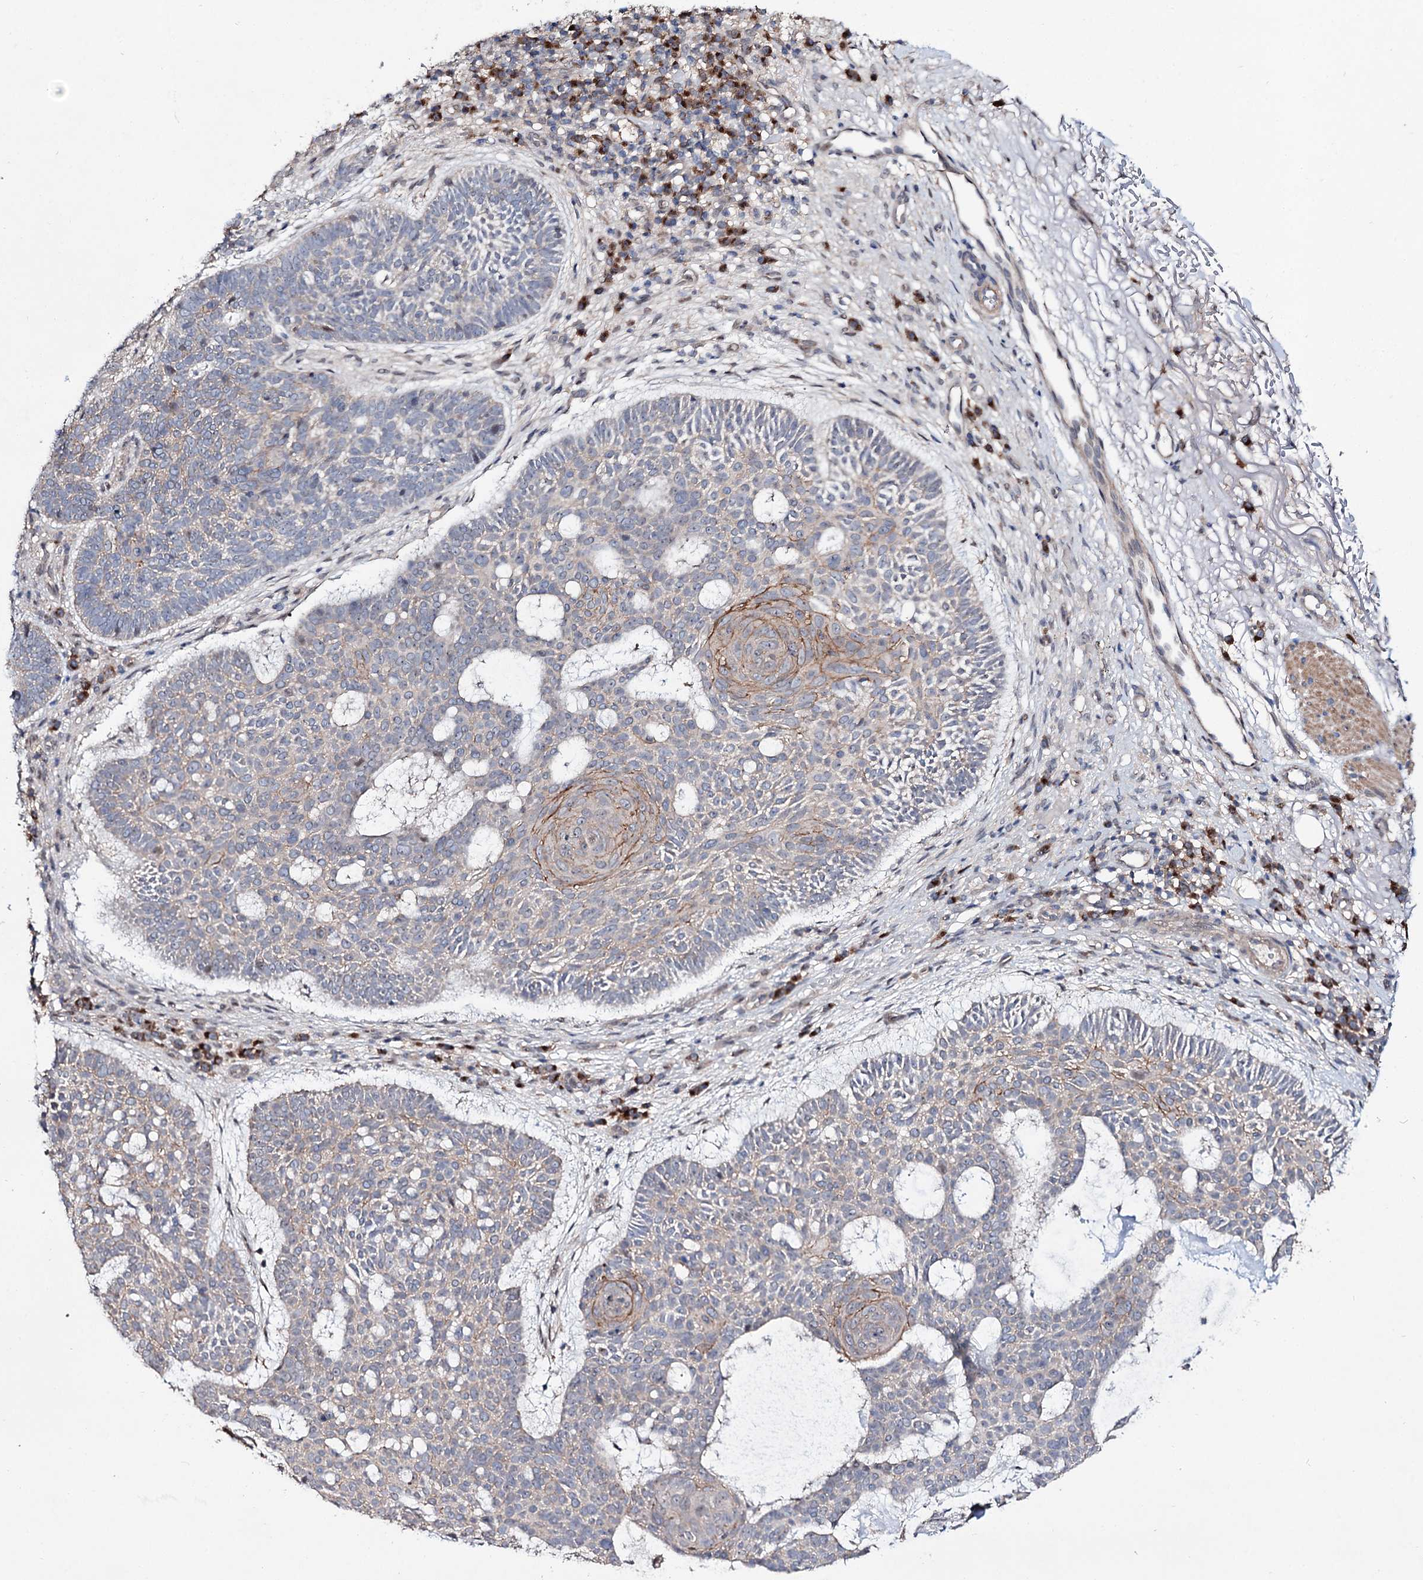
{"staining": {"intensity": "weak", "quantity": "<25%", "location": "cytoplasmic/membranous"}, "tissue": "skin cancer", "cell_type": "Tumor cells", "image_type": "cancer", "snomed": [{"axis": "morphology", "description": "Basal cell carcinoma"}, {"axis": "topography", "description": "Skin"}], "caption": "Immunohistochemistry micrograph of skin cancer (basal cell carcinoma) stained for a protein (brown), which displays no staining in tumor cells. Nuclei are stained in blue.", "gene": "SEC24A", "patient": {"sex": "male", "age": 85}}